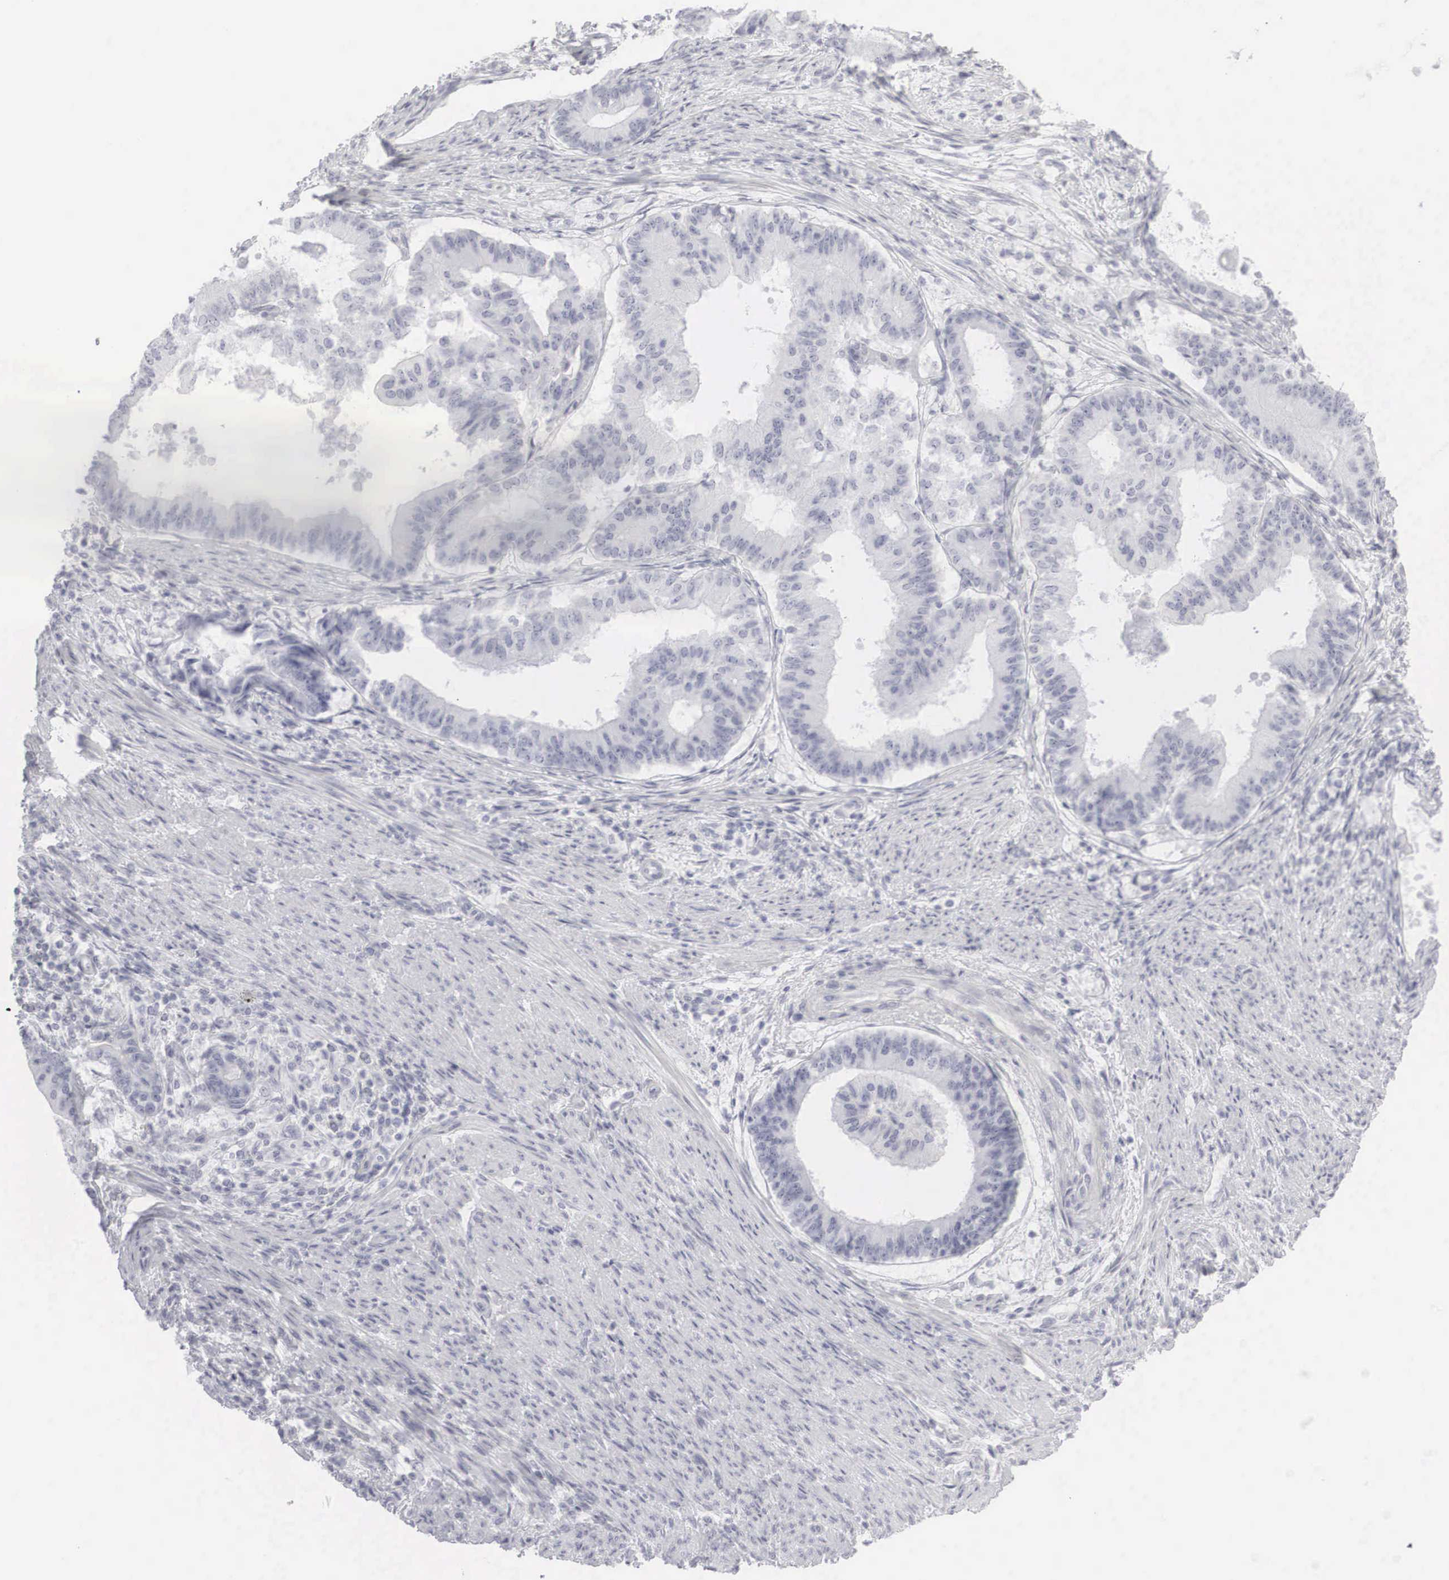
{"staining": {"intensity": "negative", "quantity": "none", "location": "none"}, "tissue": "endometrial cancer", "cell_type": "Tumor cells", "image_type": "cancer", "snomed": [{"axis": "morphology", "description": "Adenocarcinoma, NOS"}, {"axis": "topography", "description": "Endometrium"}], "caption": "Human endometrial adenocarcinoma stained for a protein using IHC exhibits no expression in tumor cells.", "gene": "KRT14", "patient": {"sex": "female", "age": 63}}